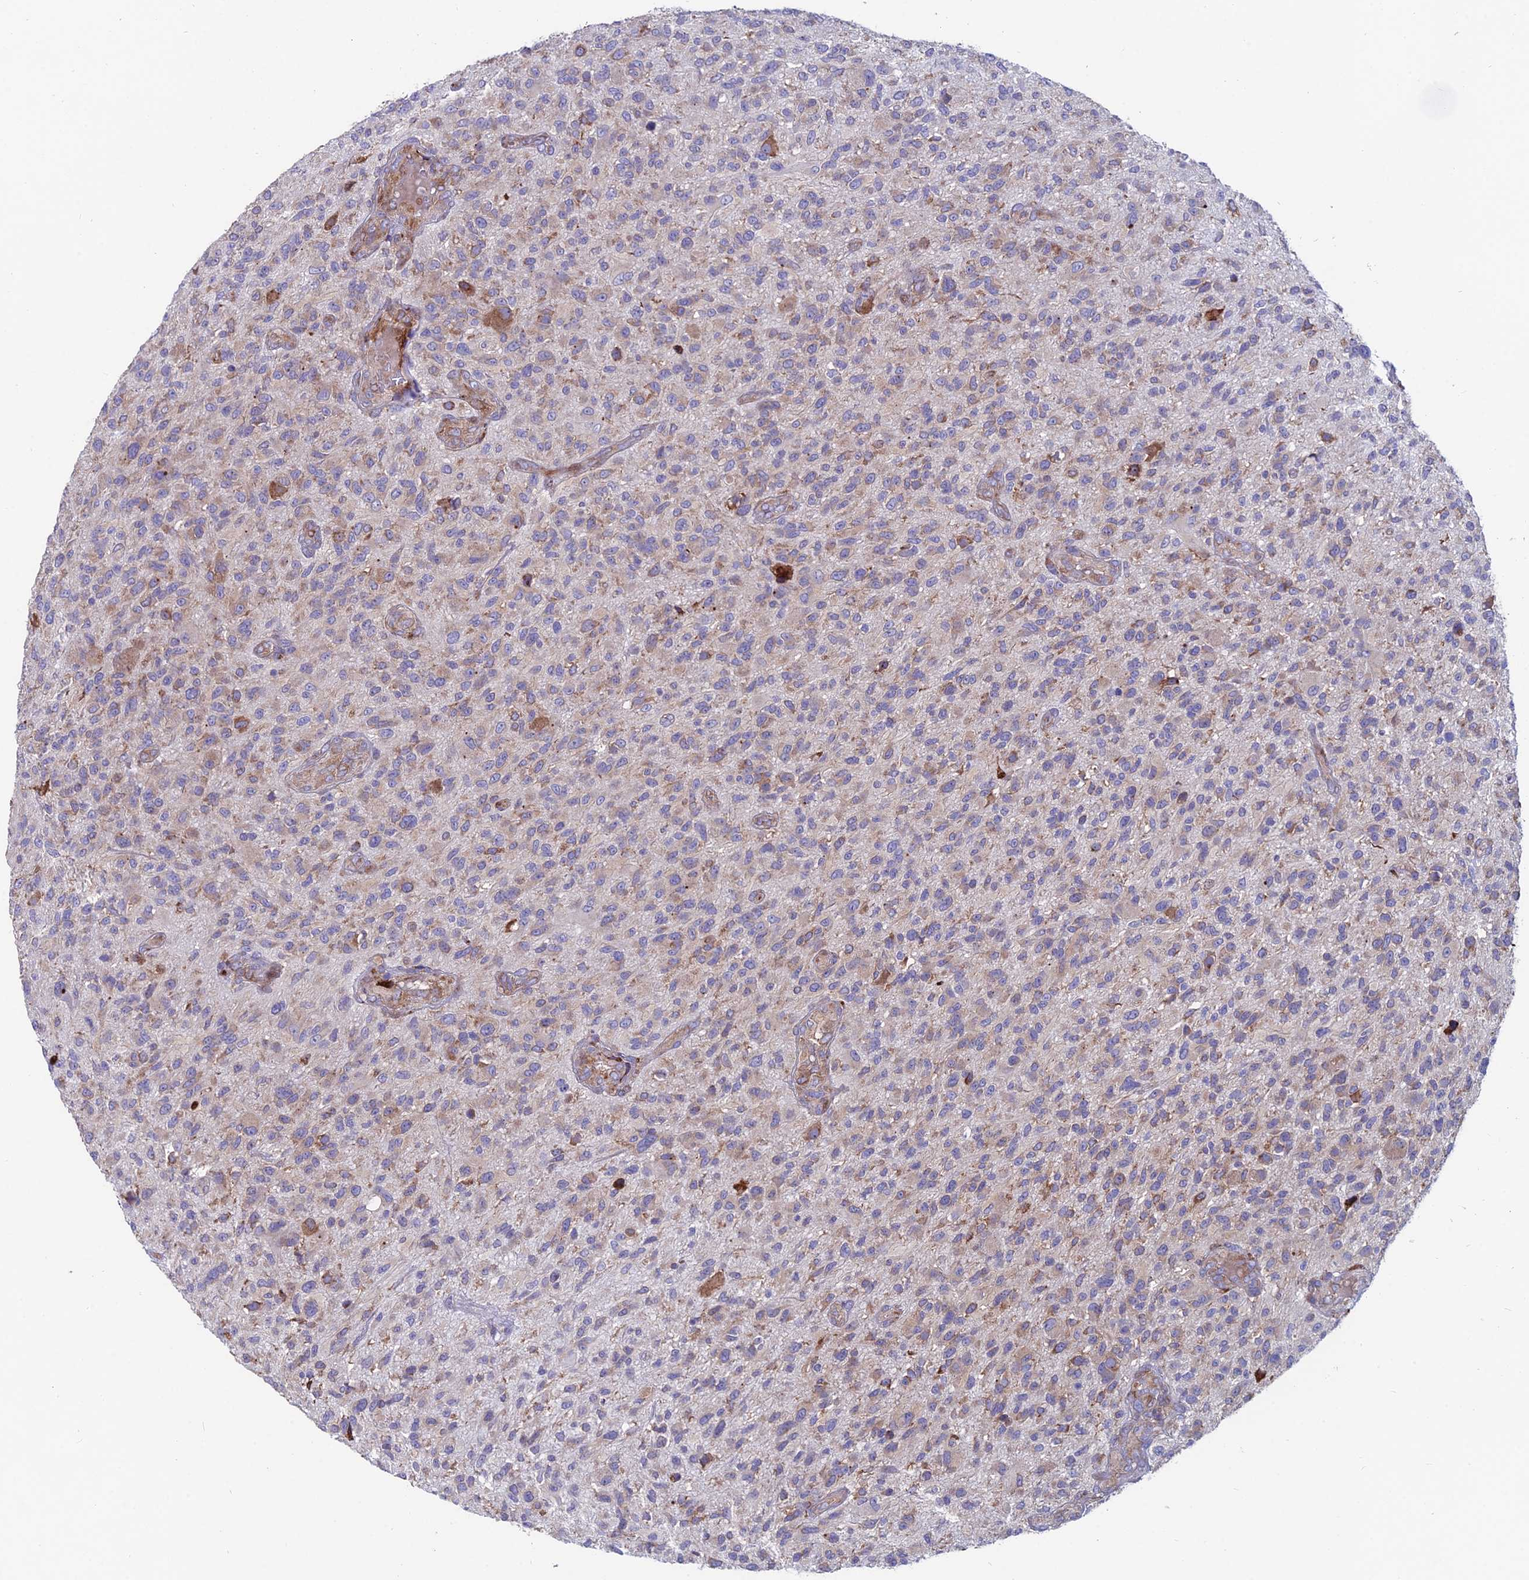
{"staining": {"intensity": "moderate", "quantity": "<25%", "location": "cytoplasmic/membranous"}, "tissue": "glioma", "cell_type": "Tumor cells", "image_type": "cancer", "snomed": [{"axis": "morphology", "description": "Glioma, malignant, High grade"}, {"axis": "topography", "description": "Brain"}], "caption": "Moderate cytoplasmic/membranous protein staining is seen in approximately <25% of tumor cells in high-grade glioma (malignant).", "gene": "EIF3K", "patient": {"sex": "male", "age": 47}}